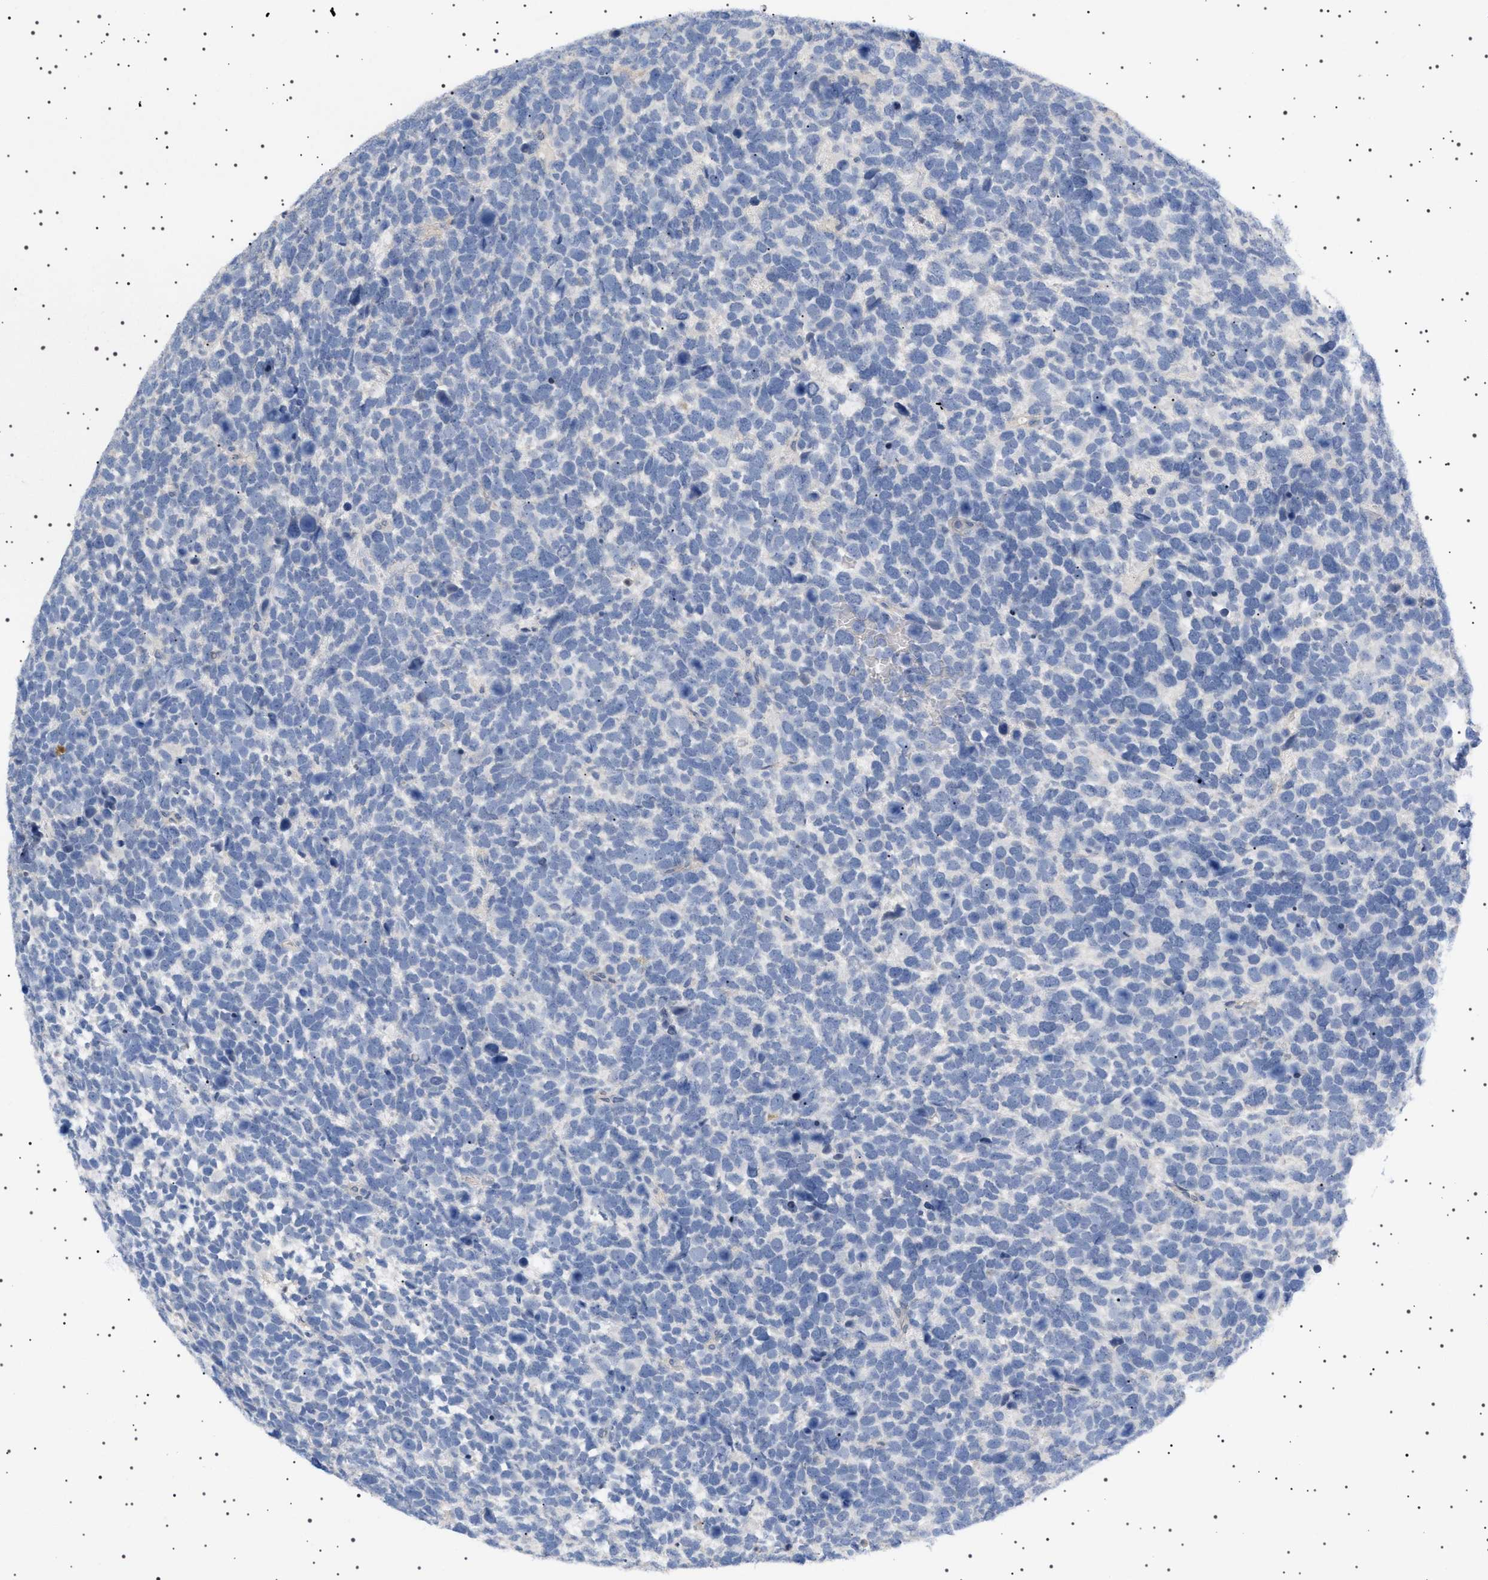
{"staining": {"intensity": "negative", "quantity": "none", "location": "none"}, "tissue": "urothelial cancer", "cell_type": "Tumor cells", "image_type": "cancer", "snomed": [{"axis": "morphology", "description": "Urothelial carcinoma, High grade"}, {"axis": "topography", "description": "Urinary bladder"}], "caption": "This is a photomicrograph of immunohistochemistry staining of high-grade urothelial carcinoma, which shows no staining in tumor cells. (Immunohistochemistry (ihc), brightfield microscopy, high magnification).", "gene": "HTR1A", "patient": {"sex": "female", "age": 82}}